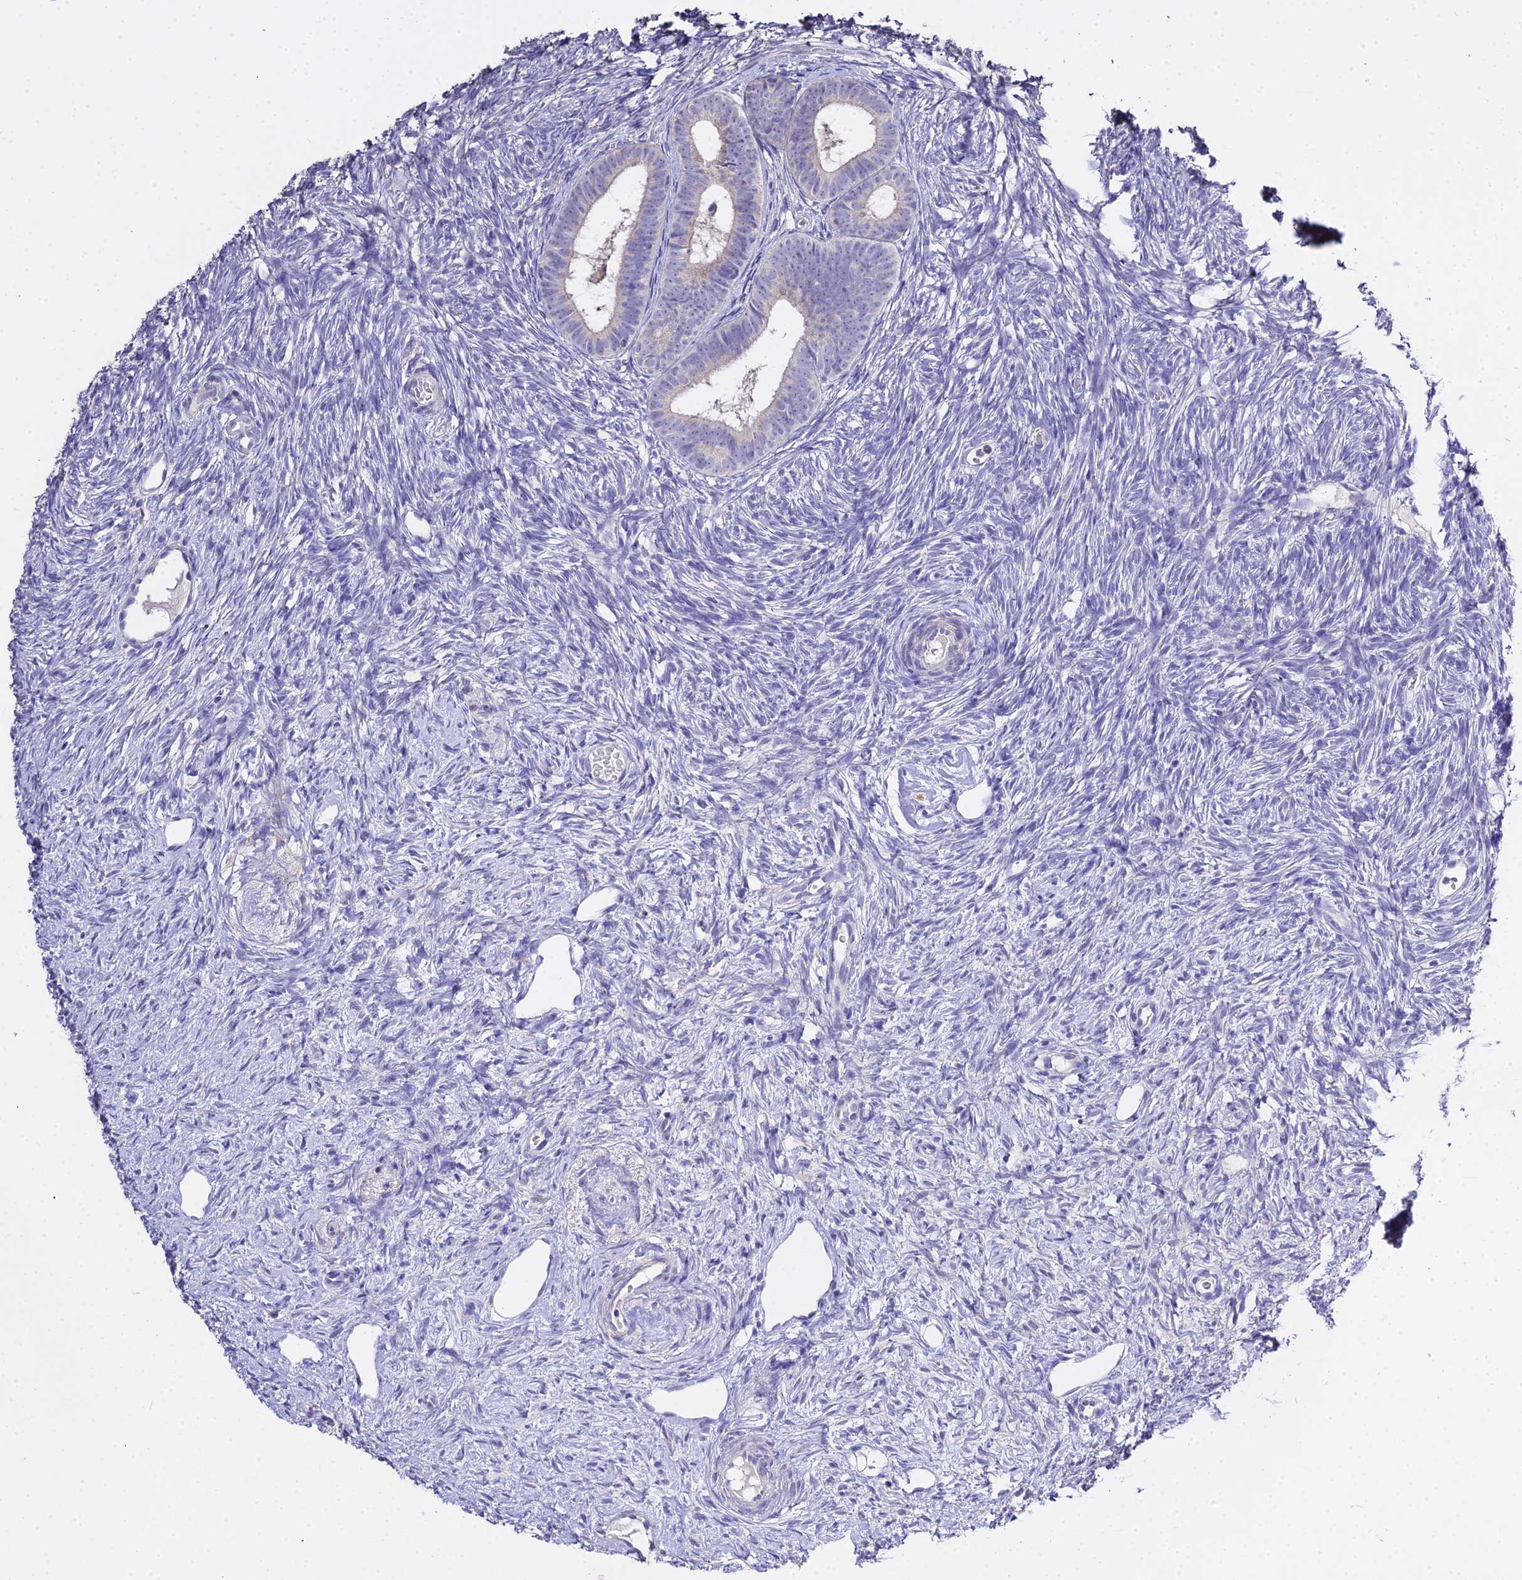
{"staining": {"intensity": "negative", "quantity": "none", "location": "none"}, "tissue": "ovary", "cell_type": "Follicle cells", "image_type": "normal", "snomed": [{"axis": "morphology", "description": "Normal tissue, NOS"}, {"axis": "topography", "description": "Ovary"}], "caption": "Immunohistochemistry image of unremarkable ovary: human ovary stained with DAB (3,3'-diaminobenzidine) shows no significant protein staining in follicle cells.", "gene": "GLYAT", "patient": {"sex": "female", "age": 51}}